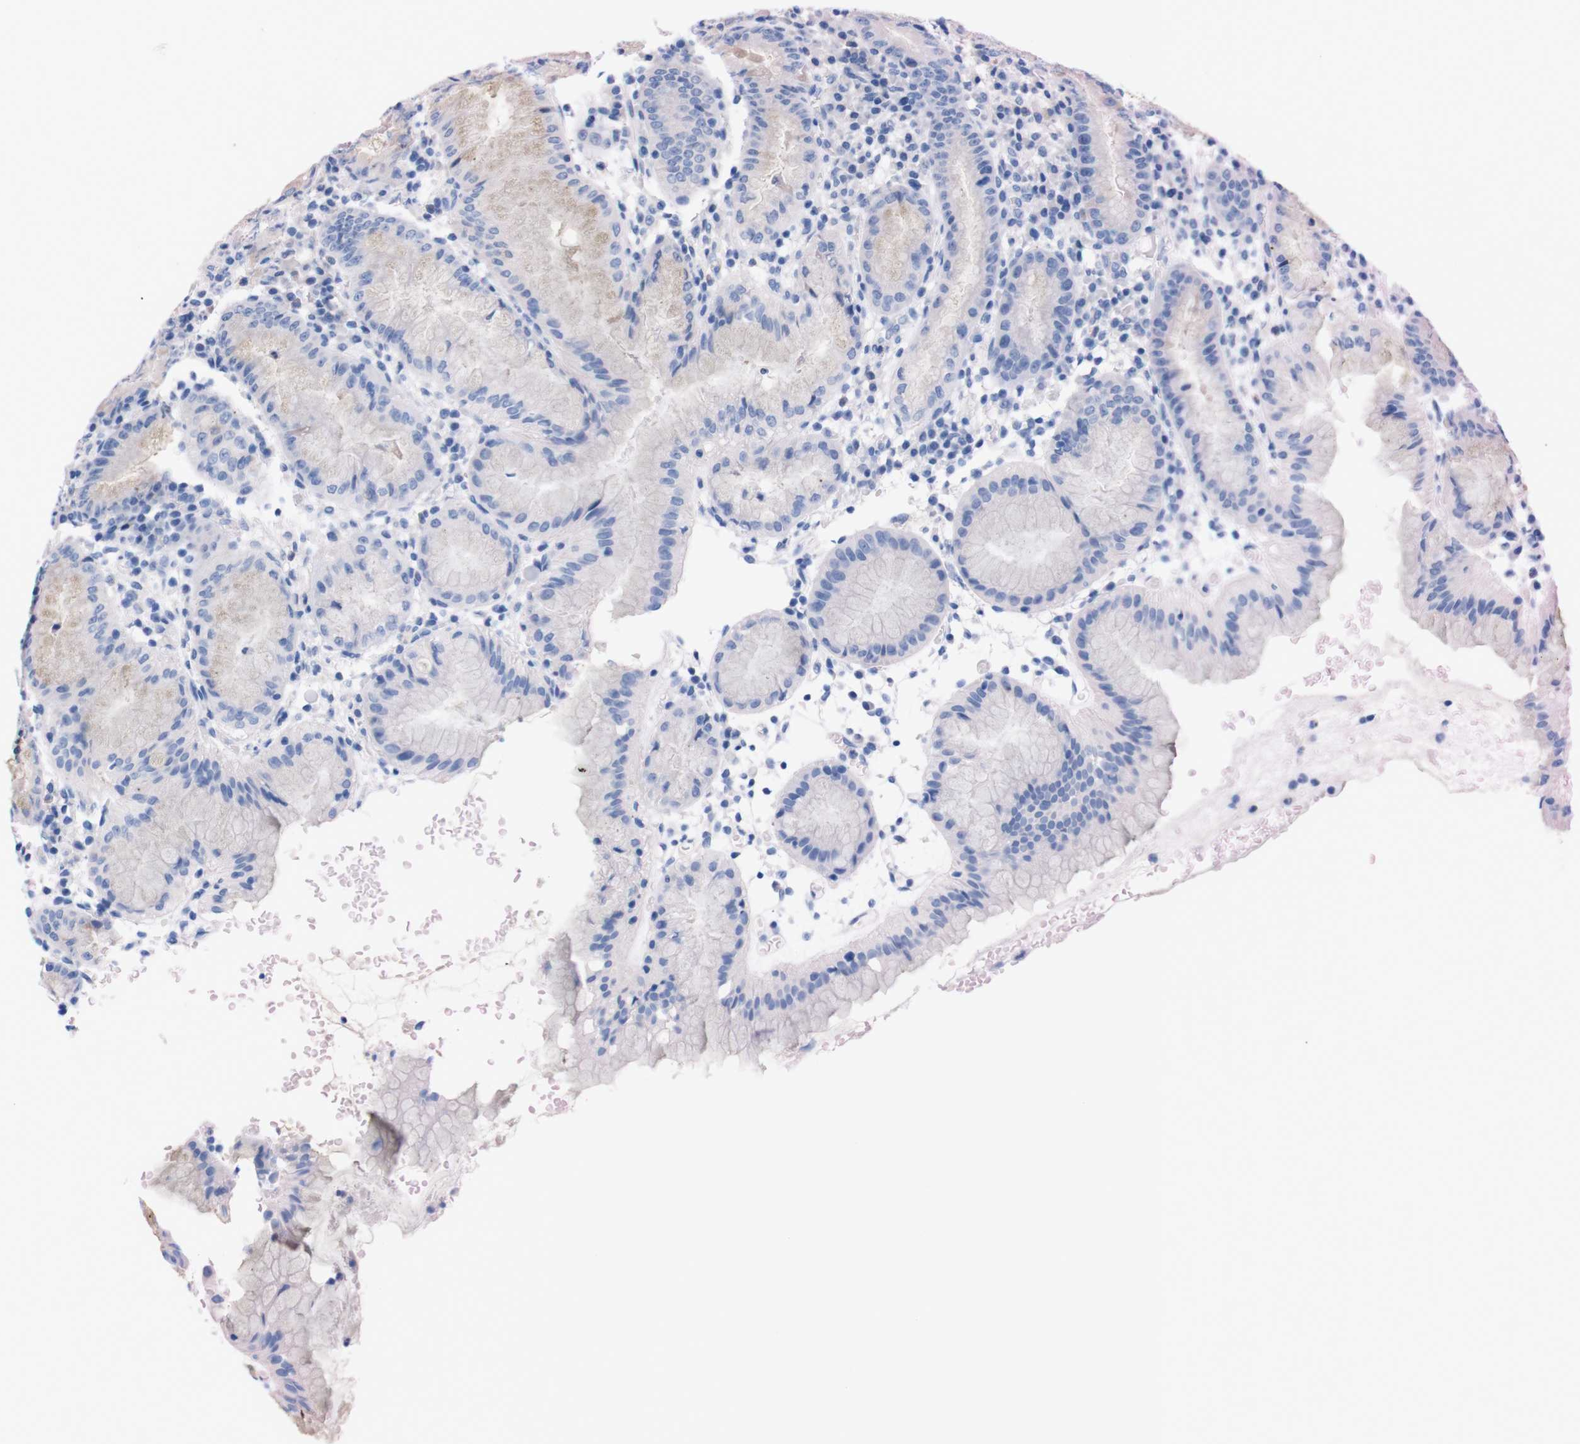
{"staining": {"intensity": "negative", "quantity": "none", "location": "none"}, "tissue": "stomach", "cell_type": "Glandular cells", "image_type": "normal", "snomed": [{"axis": "morphology", "description": "Normal tissue, NOS"}, {"axis": "topography", "description": "Stomach"}, {"axis": "topography", "description": "Stomach, lower"}], "caption": "Glandular cells show no significant protein expression in normal stomach. (Stains: DAB immunohistochemistry with hematoxylin counter stain, Microscopy: brightfield microscopy at high magnification).", "gene": "TMEM243", "patient": {"sex": "female", "age": 75}}